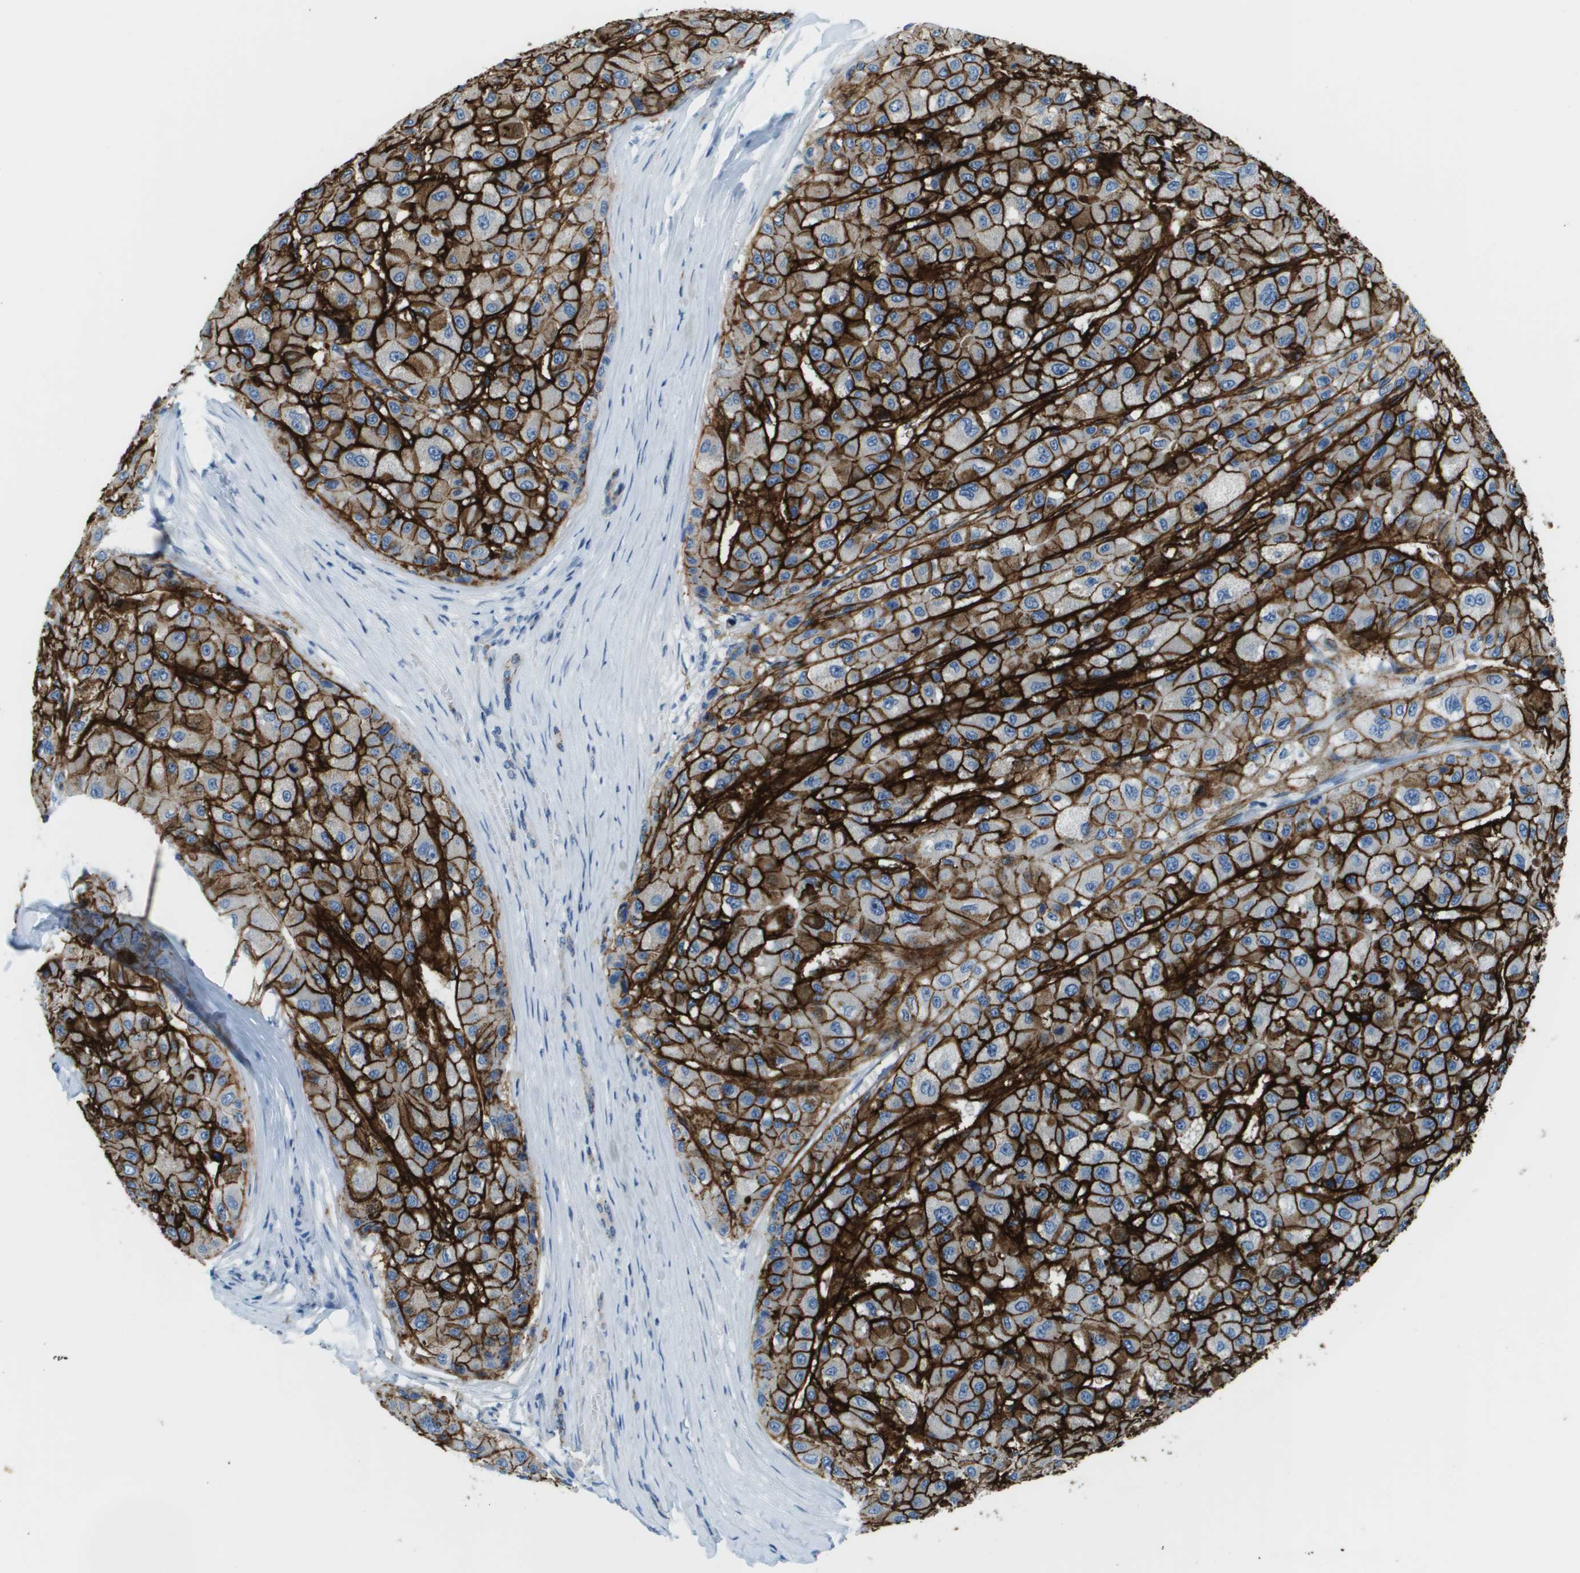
{"staining": {"intensity": "strong", "quantity": ">75%", "location": "cytoplasmic/membranous"}, "tissue": "liver cancer", "cell_type": "Tumor cells", "image_type": "cancer", "snomed": [{"axis": "morphology", "description": "Carcinoma, Hepatocellular, NOS"}, {"axis": "topography", "description": "Liver"}], "caption": "This is an image of immunohistochemistry staining of liver cancer (hepatocellular carcinoma), which shows strong staining in the cytoplasmic/membranous of tumor cells.", "gene": "SDC1", "patient": {"sex": "male", "age": 80}}